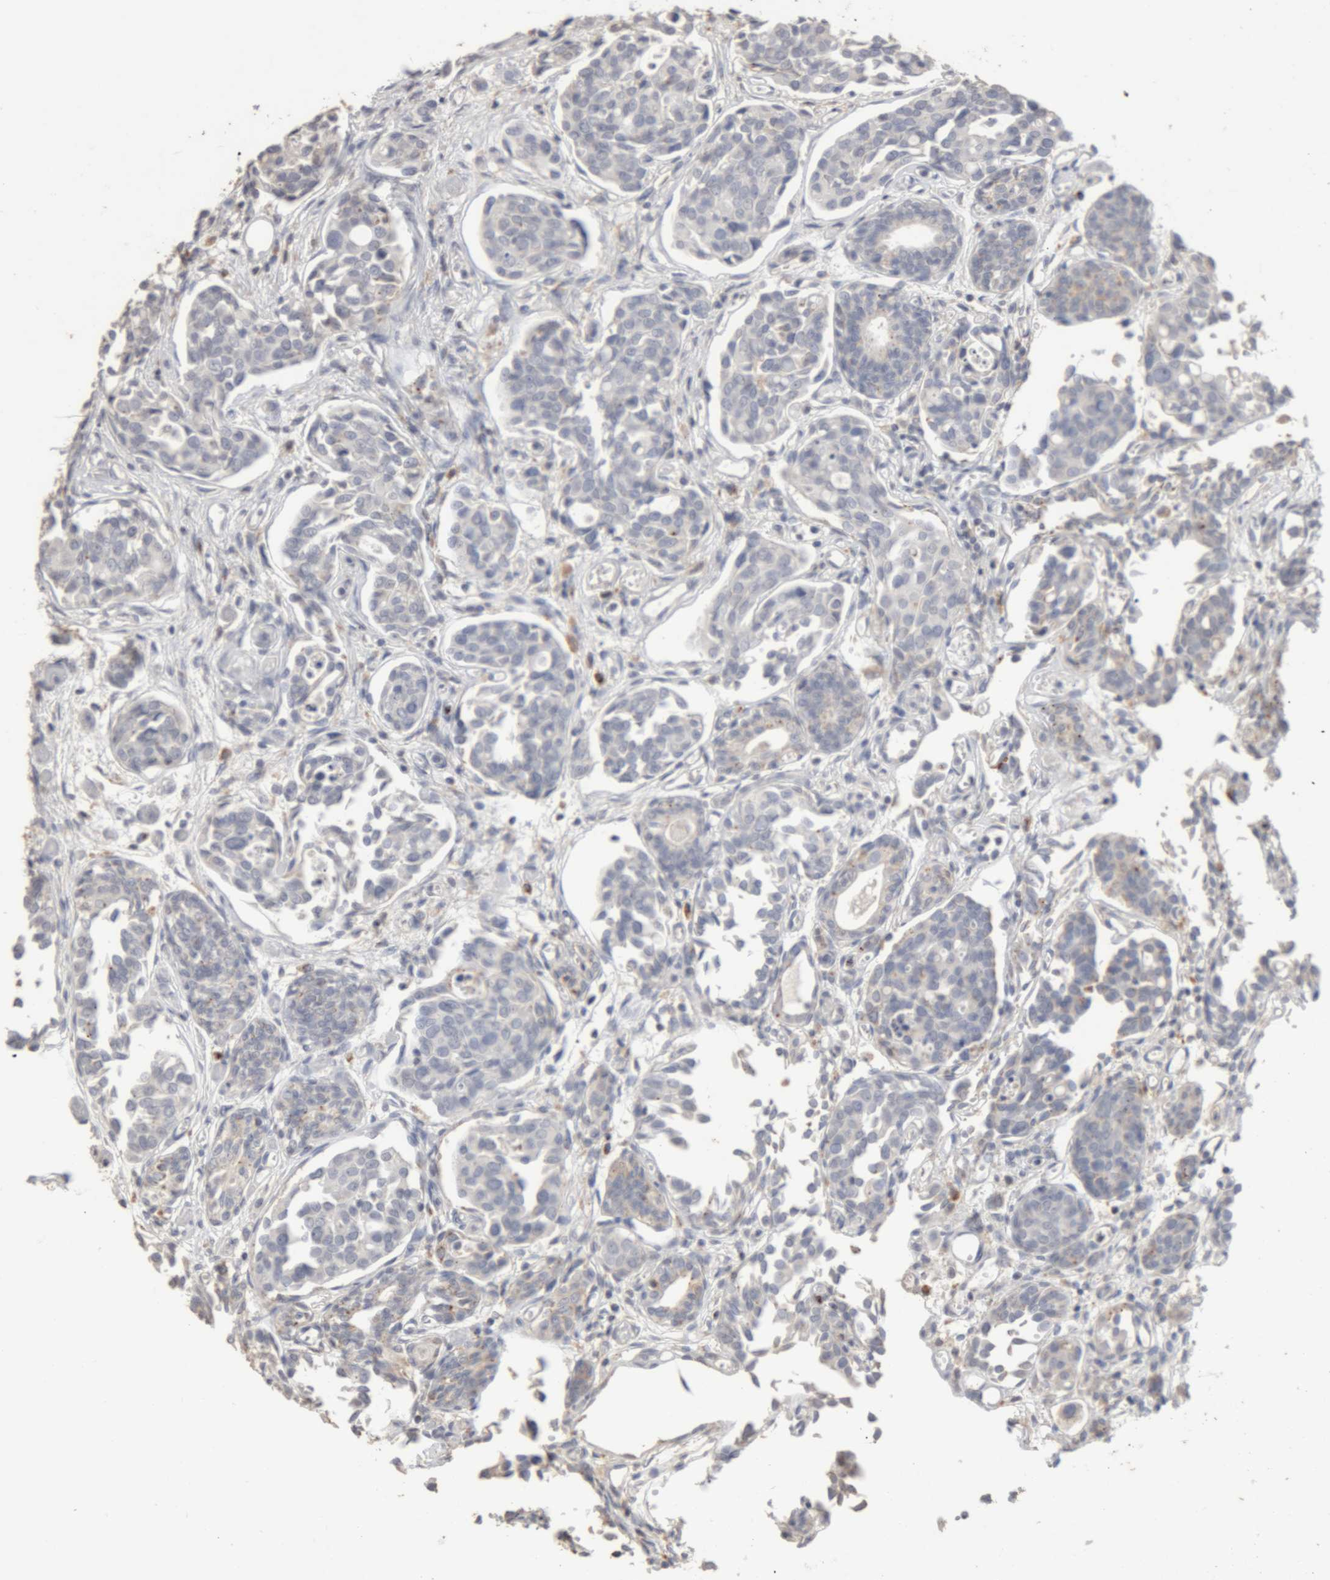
{"staining": {"intensity": "negative", "quantity": "none", "location": "none"}, "tissue": "urothelial cancer", "cell_type": "Tumor cells", "image_type": "cancer", "snomed": [{"axis": "morphology", "description": "Urothelial carcinoma, High grade"}, {"axis": "topography", "description": "Urinary bladder"}], "caption": "IHC photomicrograph of human high-grade urothelial carcinoma stained for a protein (brown), which displays no positivity in tumor cells.", "gene": "ARSA", "patient": {"sex": "male", "age": 78}}